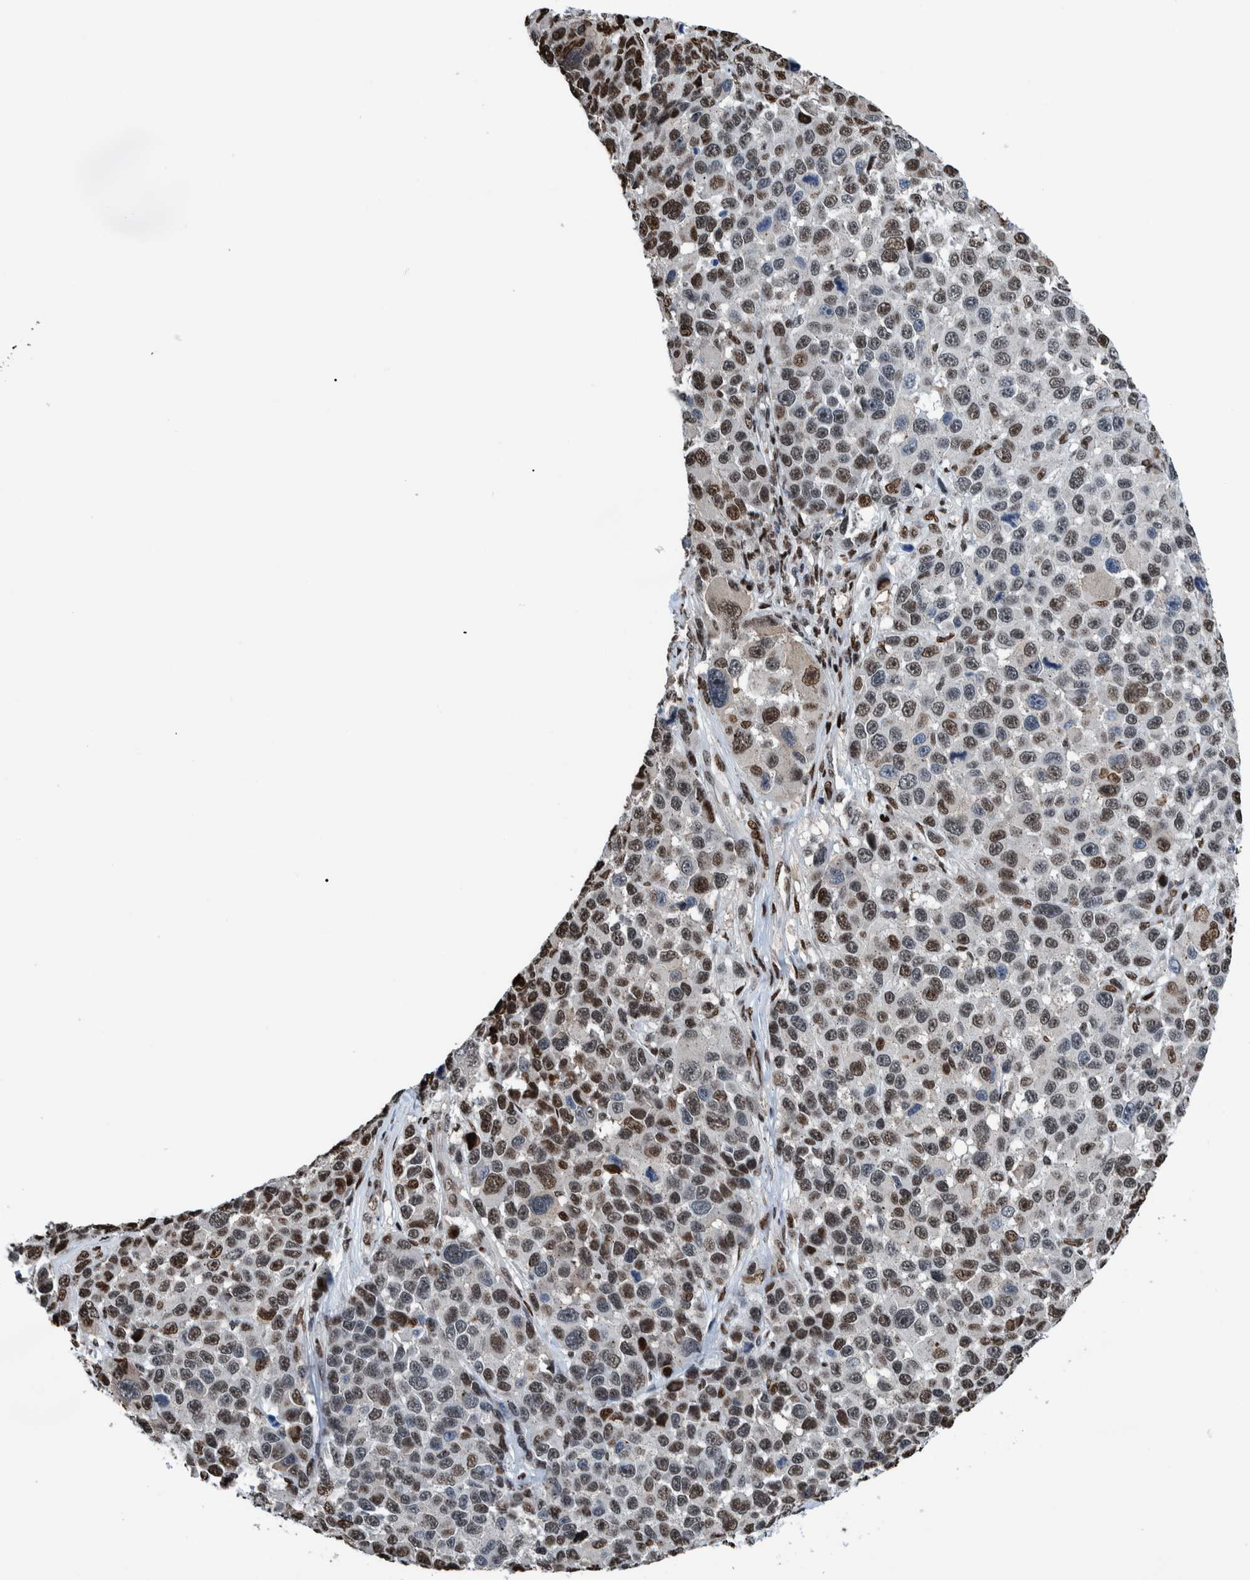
{"staining": {"intensity": "strong", "quantity": "25%-75%", "location": "nuclear"}, "tissue": "melanoma", "cell_type": "Tumor cells", "image_type": "cancer", "snomed": [{"axis": "morphology", "description": "Malignant melanoma, NOS"}, {"axis": "topography", "description": "Skin"}], "caption": "Protein staining by IHC reveals strong nuclear positivity in approximately 25%-75% of tumor cells in melanoma.", "gene": "HEATR9", "patient": {"sex": "male", "age": 53}}